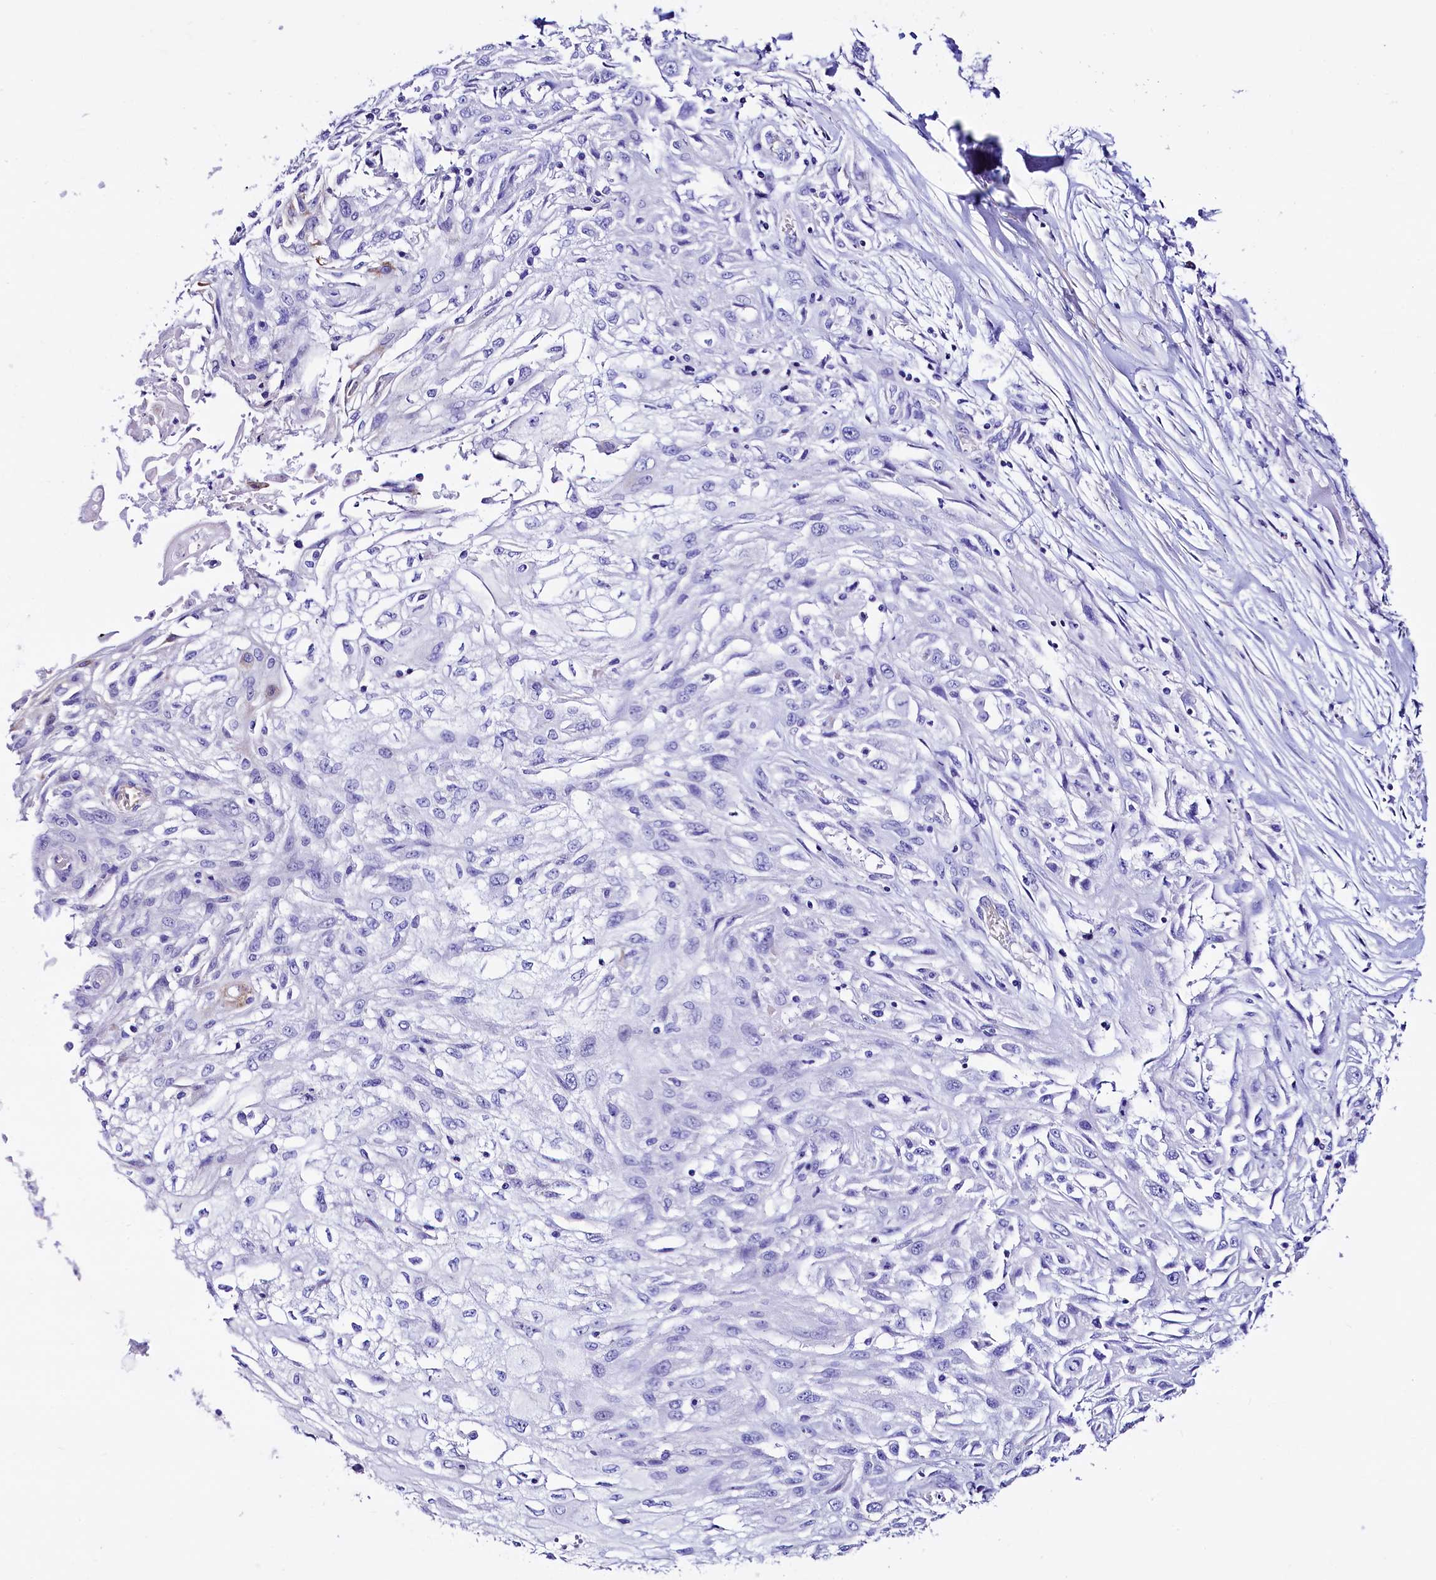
{"staining": {"intensity": "negative", "quantity": "none", "location": "none"}, "tissue": "skin cancer", "cell_type": "Tumor cells", "image_type": "cancer", "snomed": [{"axis": "morphology", "description": "Squamous cell carcinoma, NOS"}, {"axis": "morphology", "description": "Squamous cell carcinoma, metastatic, NOS"}, {"axis": "topography", "description": "Skin"}, {"axis": "topography", "description": "Lymph node"}], "caption": "The micrograph demonstrates no significant positivity in tumor cells of skin cancer.", "gene": "RBP3", "patient": {"sex": "male", "age": 75}}